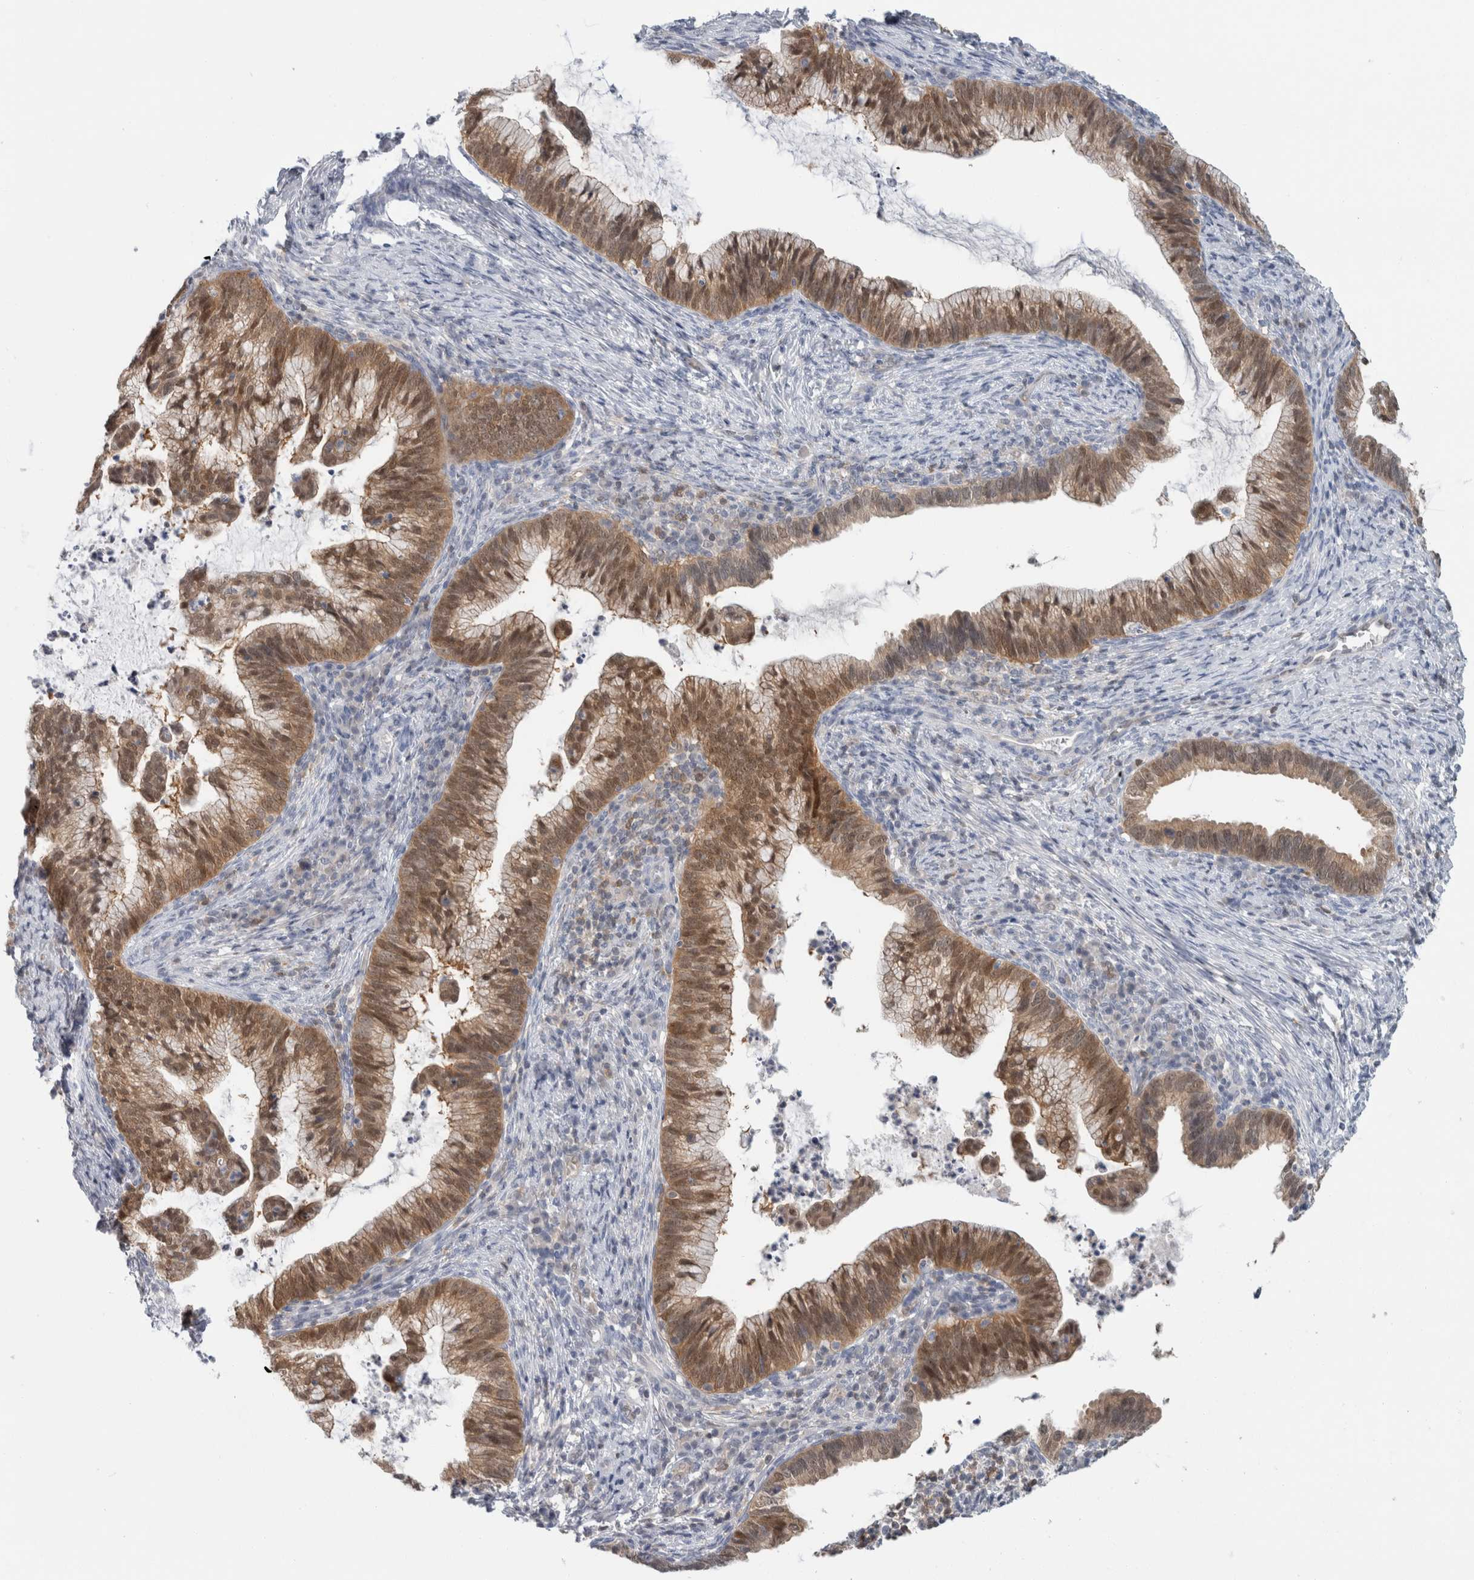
{"staining": {"intensity": "moderate", "quantity": ">75%", "location": "cytoplasmic/membranous,nuclear"}, "tissue": "cervical cancer", "cell_type": "Tumor cells", "image_type": "cancer", "snomed": [{"axis": "morphology", "description": "Adenocarcinoma, NOS"}, {"axis": "topography", "description": "Cervix"}], "caption": "A histopathology image showing moderate cytoplasmic/membranous and nuclear staining in approximately >75% of tumor cells in cervical adenocarcinoma, as visualized by brown immunohistochemical staining.", "gene": "CASP6", "patient": {"sex": "female", "age": 36}}